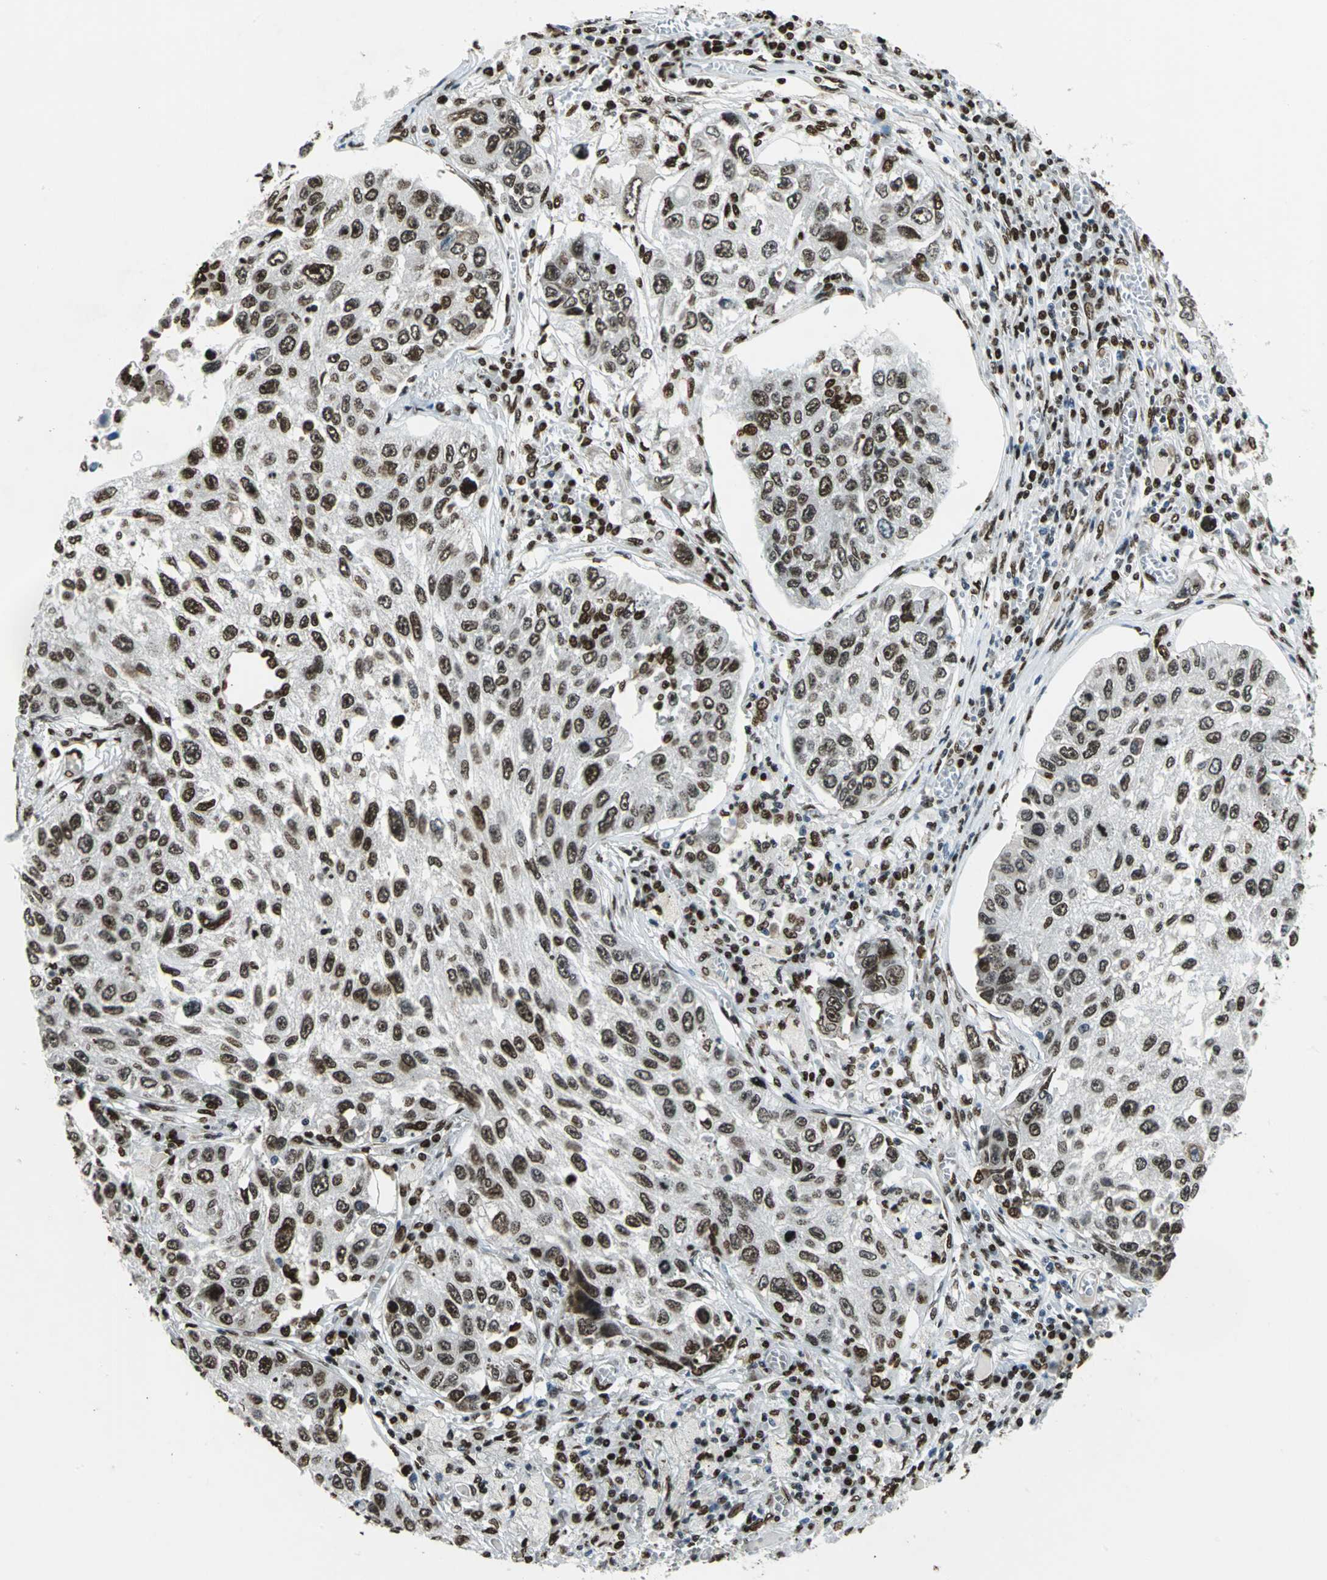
{"staining": {"intensity": "moderate", "quantity": ">75%", "location": "nuclear"}, "tissue": "lung cancer", "cell_type": "Tumor cells", "image_type": "cancer", "snomed": [{"axis": "morphology", "description": "Squamous cell carcinoma, NOS"}, {"axis": "topography", "description": "Lung"}], "caption": "A medium amount of moderate nuclear staining is appreciated in about >75% of tumor cells in lung squamous cell carcinoma tissue.", "gene": "APEX1", "patient": {"sex": "male", "age": 71}}